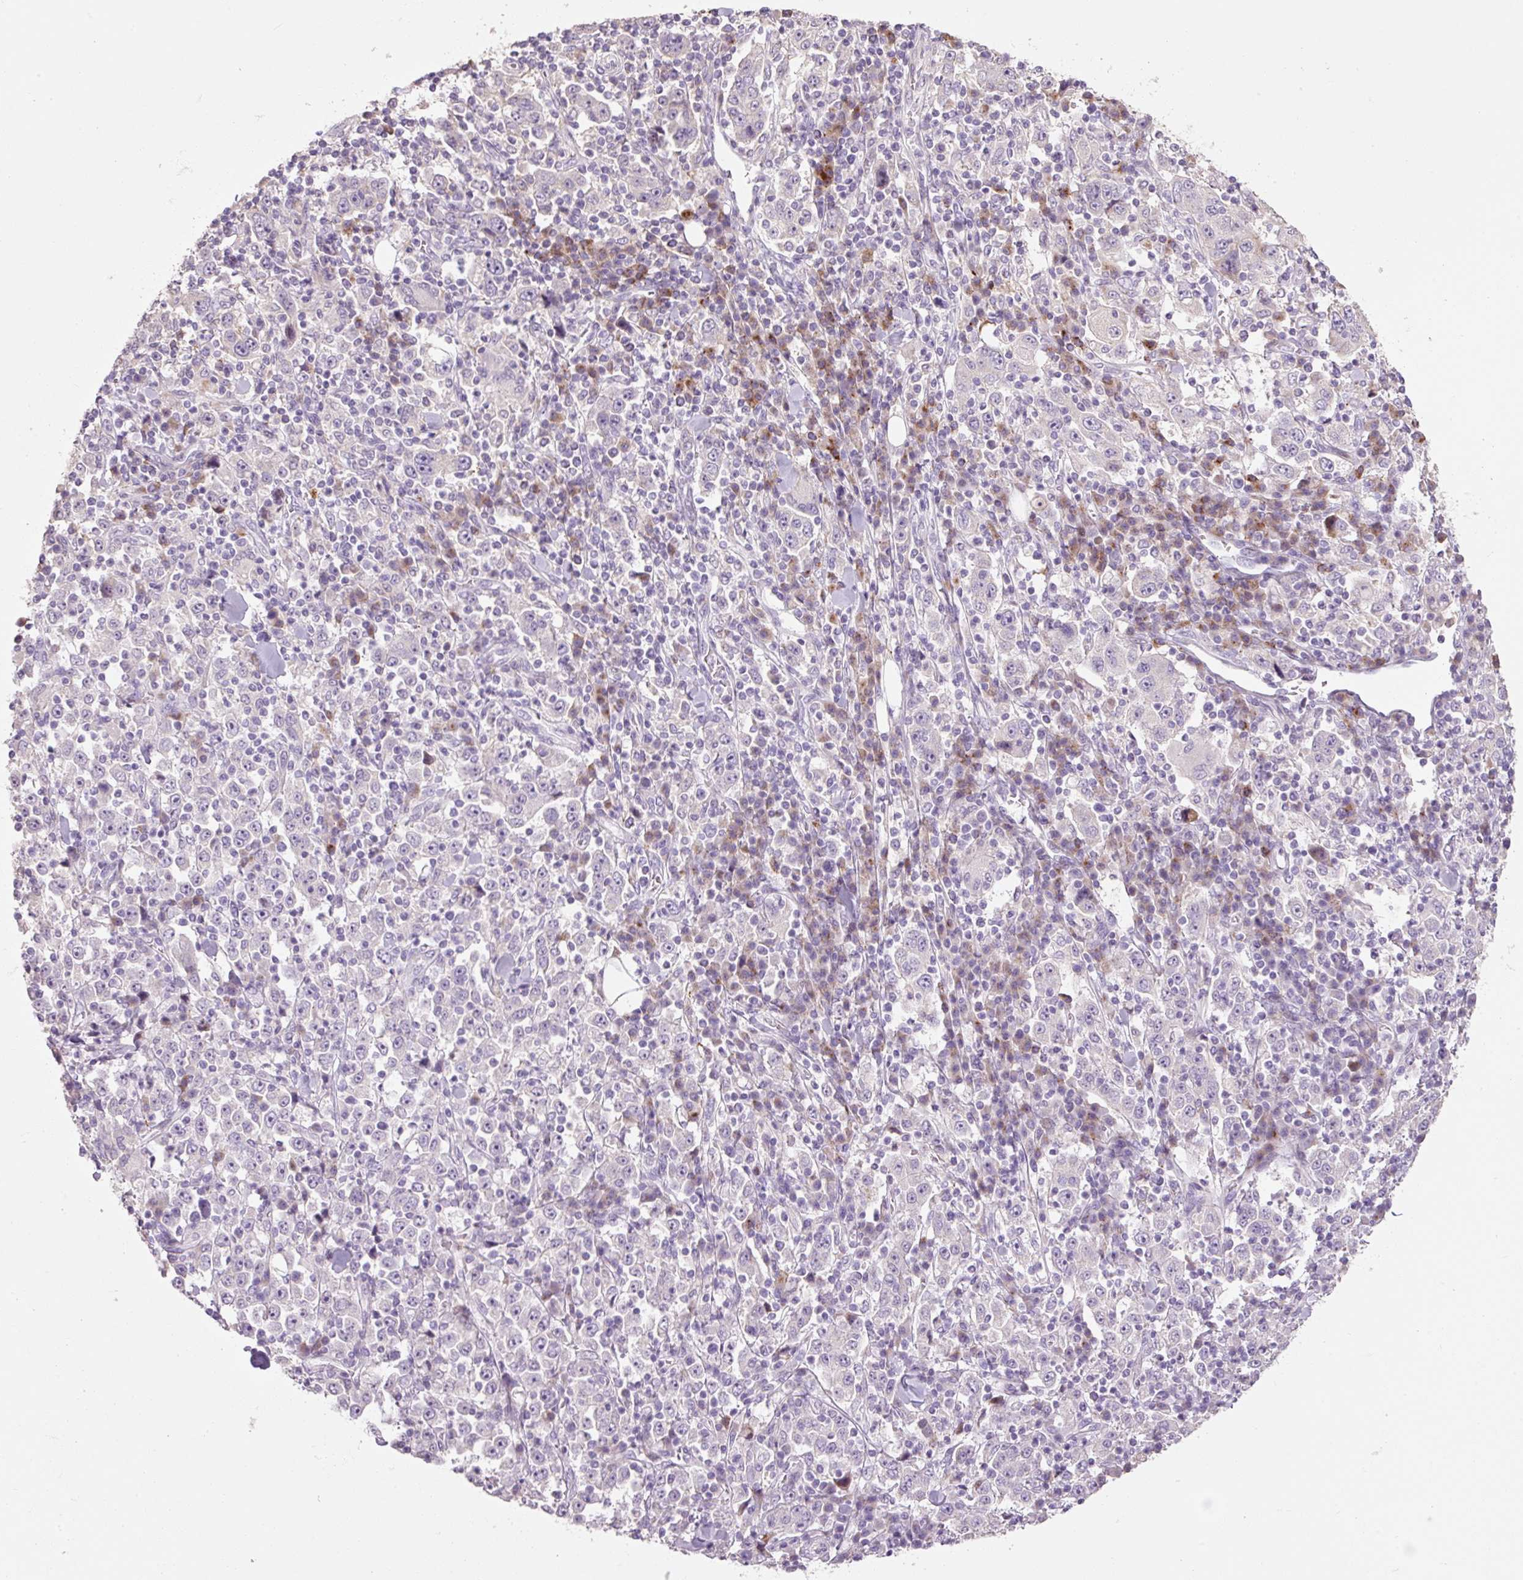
{"staining": {"intensity": "negative", "quantity": "none", "location": "none"}, "tissue": "stomach cancer", "cell_type": "Tumor cells", "image_type": "cancer", "snomed": [{"axis": "morphology", "description": "Normal tissue, NOS"}, {"axis": "morphology", "description": "Adenocarcinoma, NOS"}, {"axis": "topography", "description": "Stomach, upper"}, {"axis": "topography", "description": "Stomach"}], "caption": "High power microscopy photomicrograph of an immunohistochemistry (IHC) micrograph of stomach cancer (adenocarcinoma), revealing no significant staining in tumor cells. (DAB immunohistochemistry visualized using brightfield microscopy, high magnification).", "gene": "HAX1", "patient": {"sex": "male", "age": 59}}